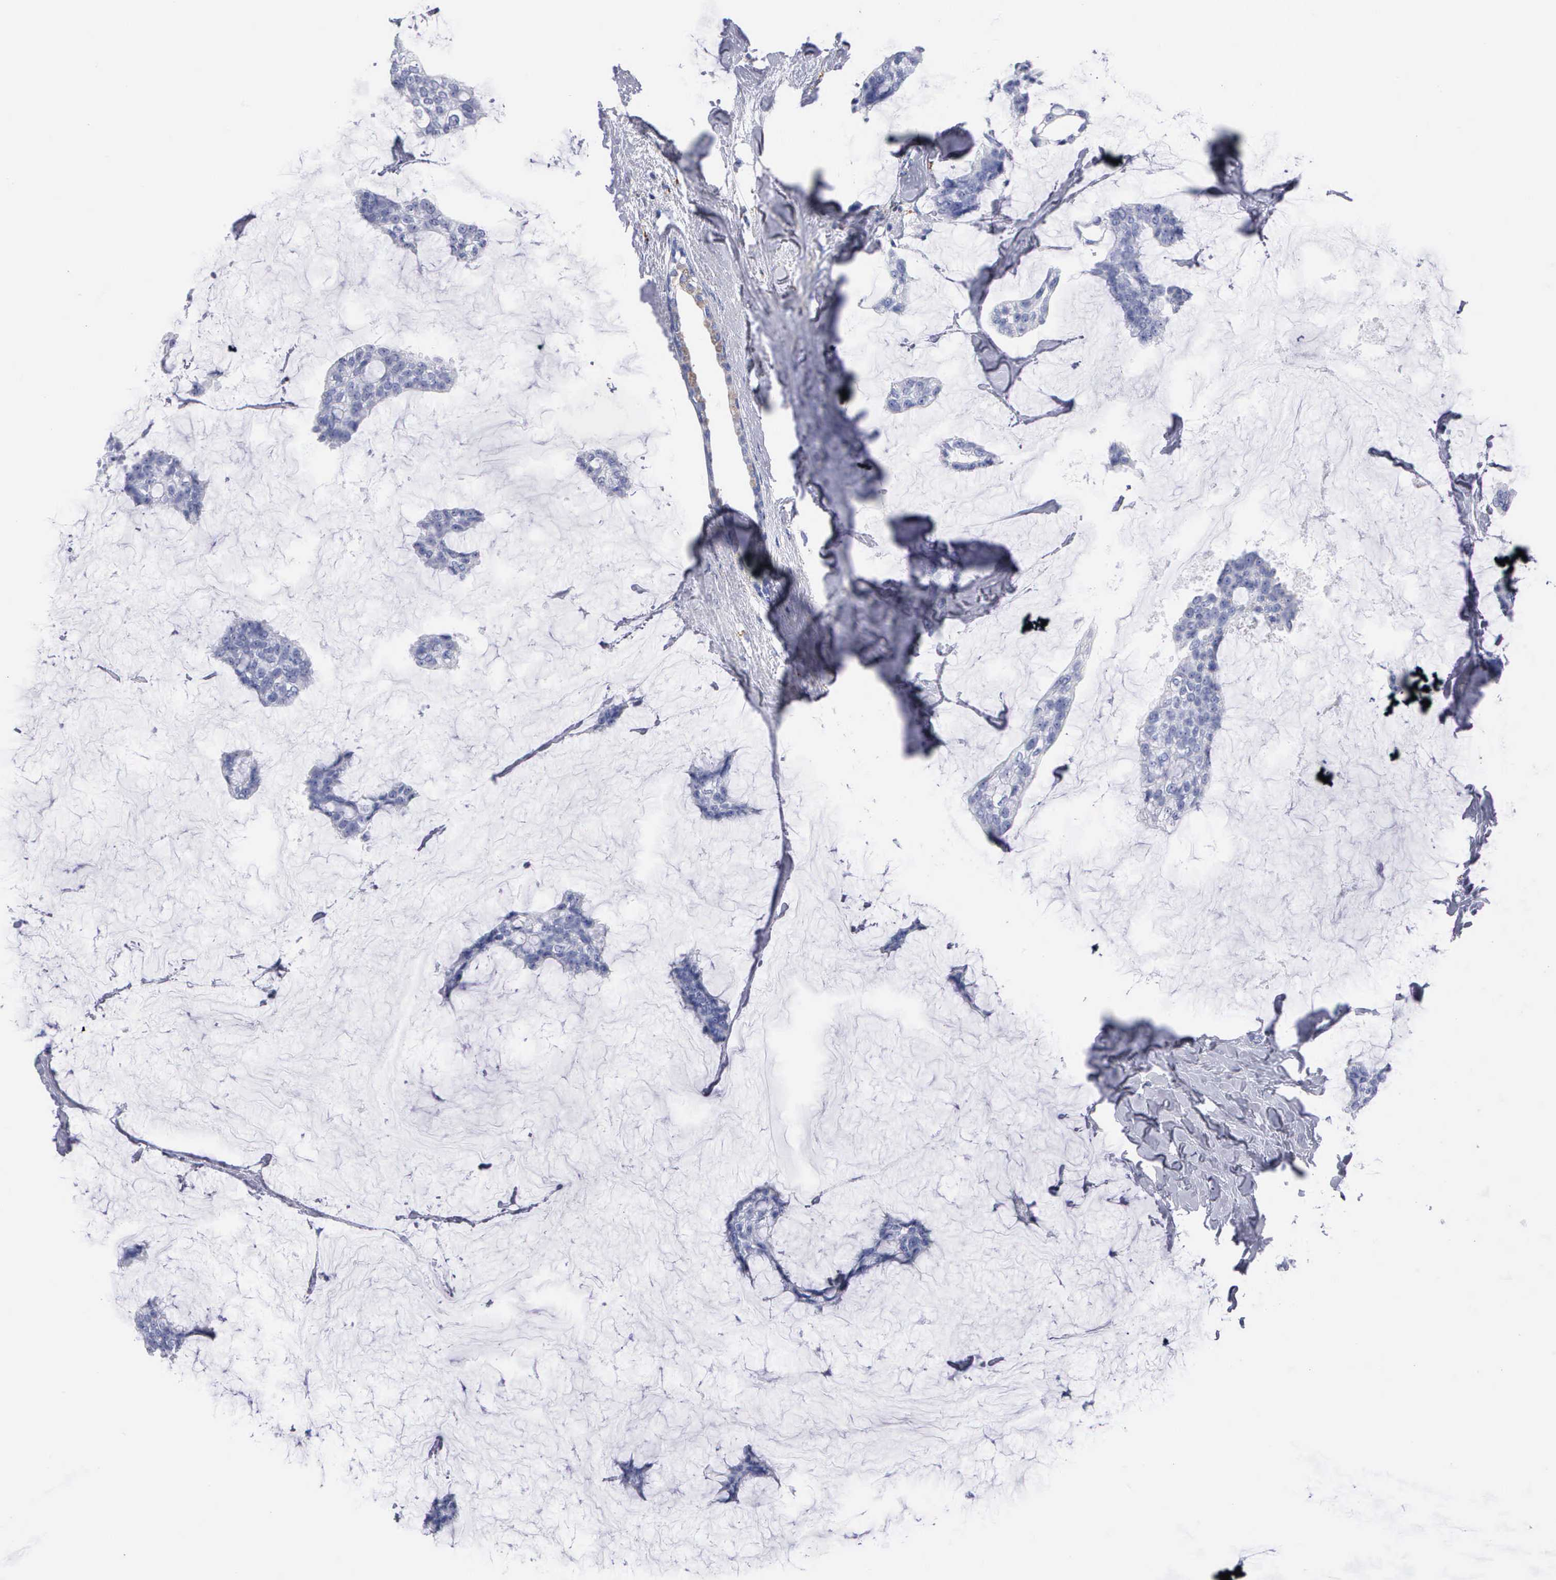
{"staining": {"intensity": "negative", "quantity": "none", "location": "none"}, "tissue": "breast cancer", "cell_type": "Tumor cells", "image_type": "cancer", "snomed": [{"axis": "morphology", "description": "Duct carcinoma"}, {"axis": "topography", "description": "Breast"}], "caption": "High magnification brightfield microscopy of breast intraductal carcinoma stained with DAB (brown) and counterstained with hematoxylin (blue): tumor cells show no significant positivity.", "gene": "CTSL", "patient": {"sex": "female", "age": 93}}